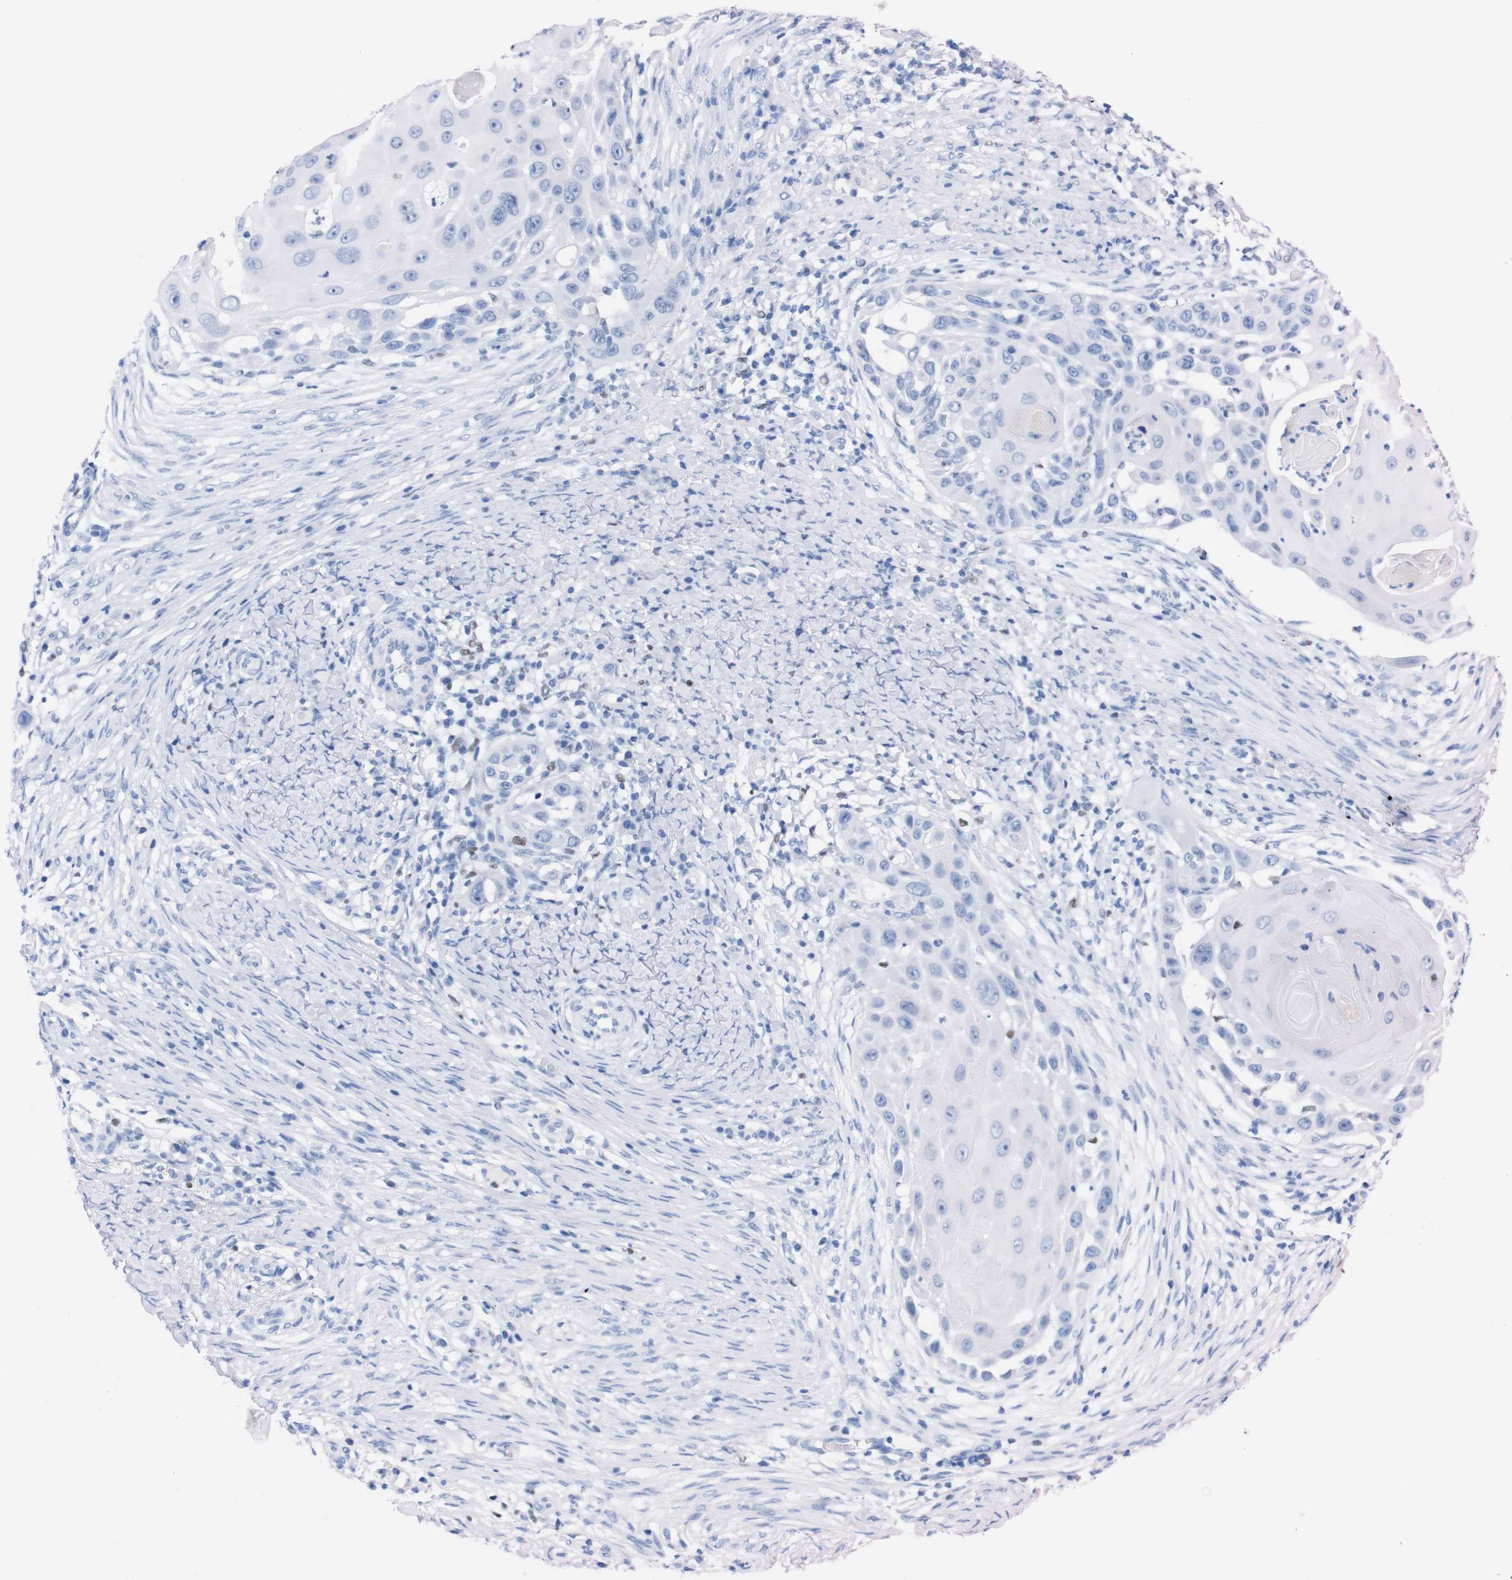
{"staining": {"intensity": "negative", "quantity": "none", "location": "none"}, "tissue": "skin cancer", "cell_type": "Tumor cells", "image_type": "cancer", "snomed": [{"axis": "morphology", "description": "Squamous cell carcinoma, NOS"}, {"axis": "topography", "description": "Skin"}], "caption": "There is no significant staining in tumor cells of skin squamous cell carcinoma.", "gene": "P2RY12", "patient": {"sex": "female", "age": 44}}